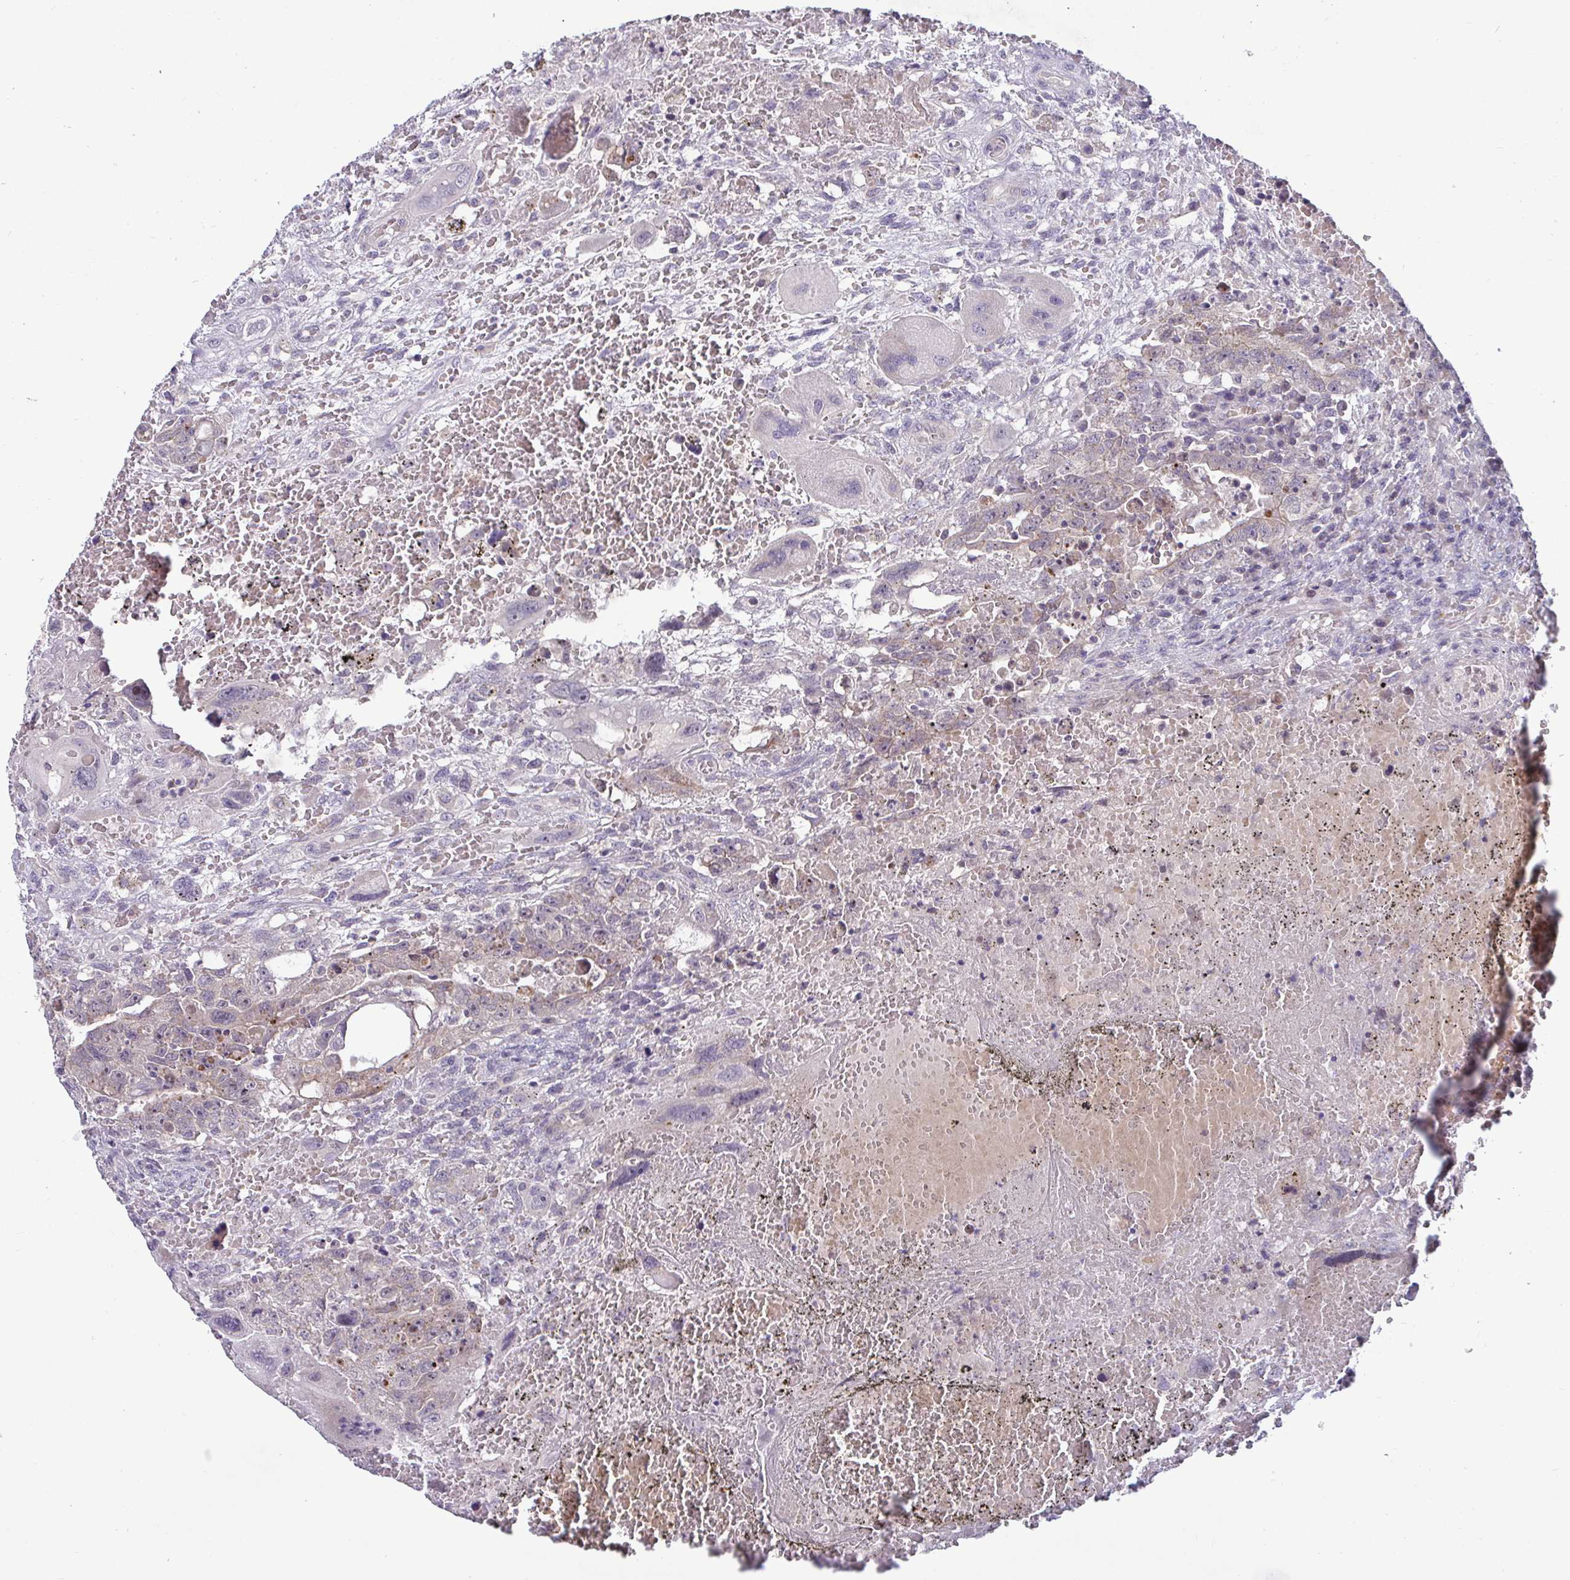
{"staining": {"intensity": "negative", "quantity": "none", "location": "none"}, "tissue": "testis cancer", "cell_type": "Tumor cells", "image_type": "cancer", "snomed": [{"axis": "morphology", "description": "Carcinoma, Embryonal, NOS"}, {"axis": "topography", "description": "Testis"}], "caption": "Testis embryonal carcinoma was stained to show a protein in brown. There is no significant staining in tumor cells.", "gene": "GSTM1", "patient": {"sex": "male", "age": 26}}